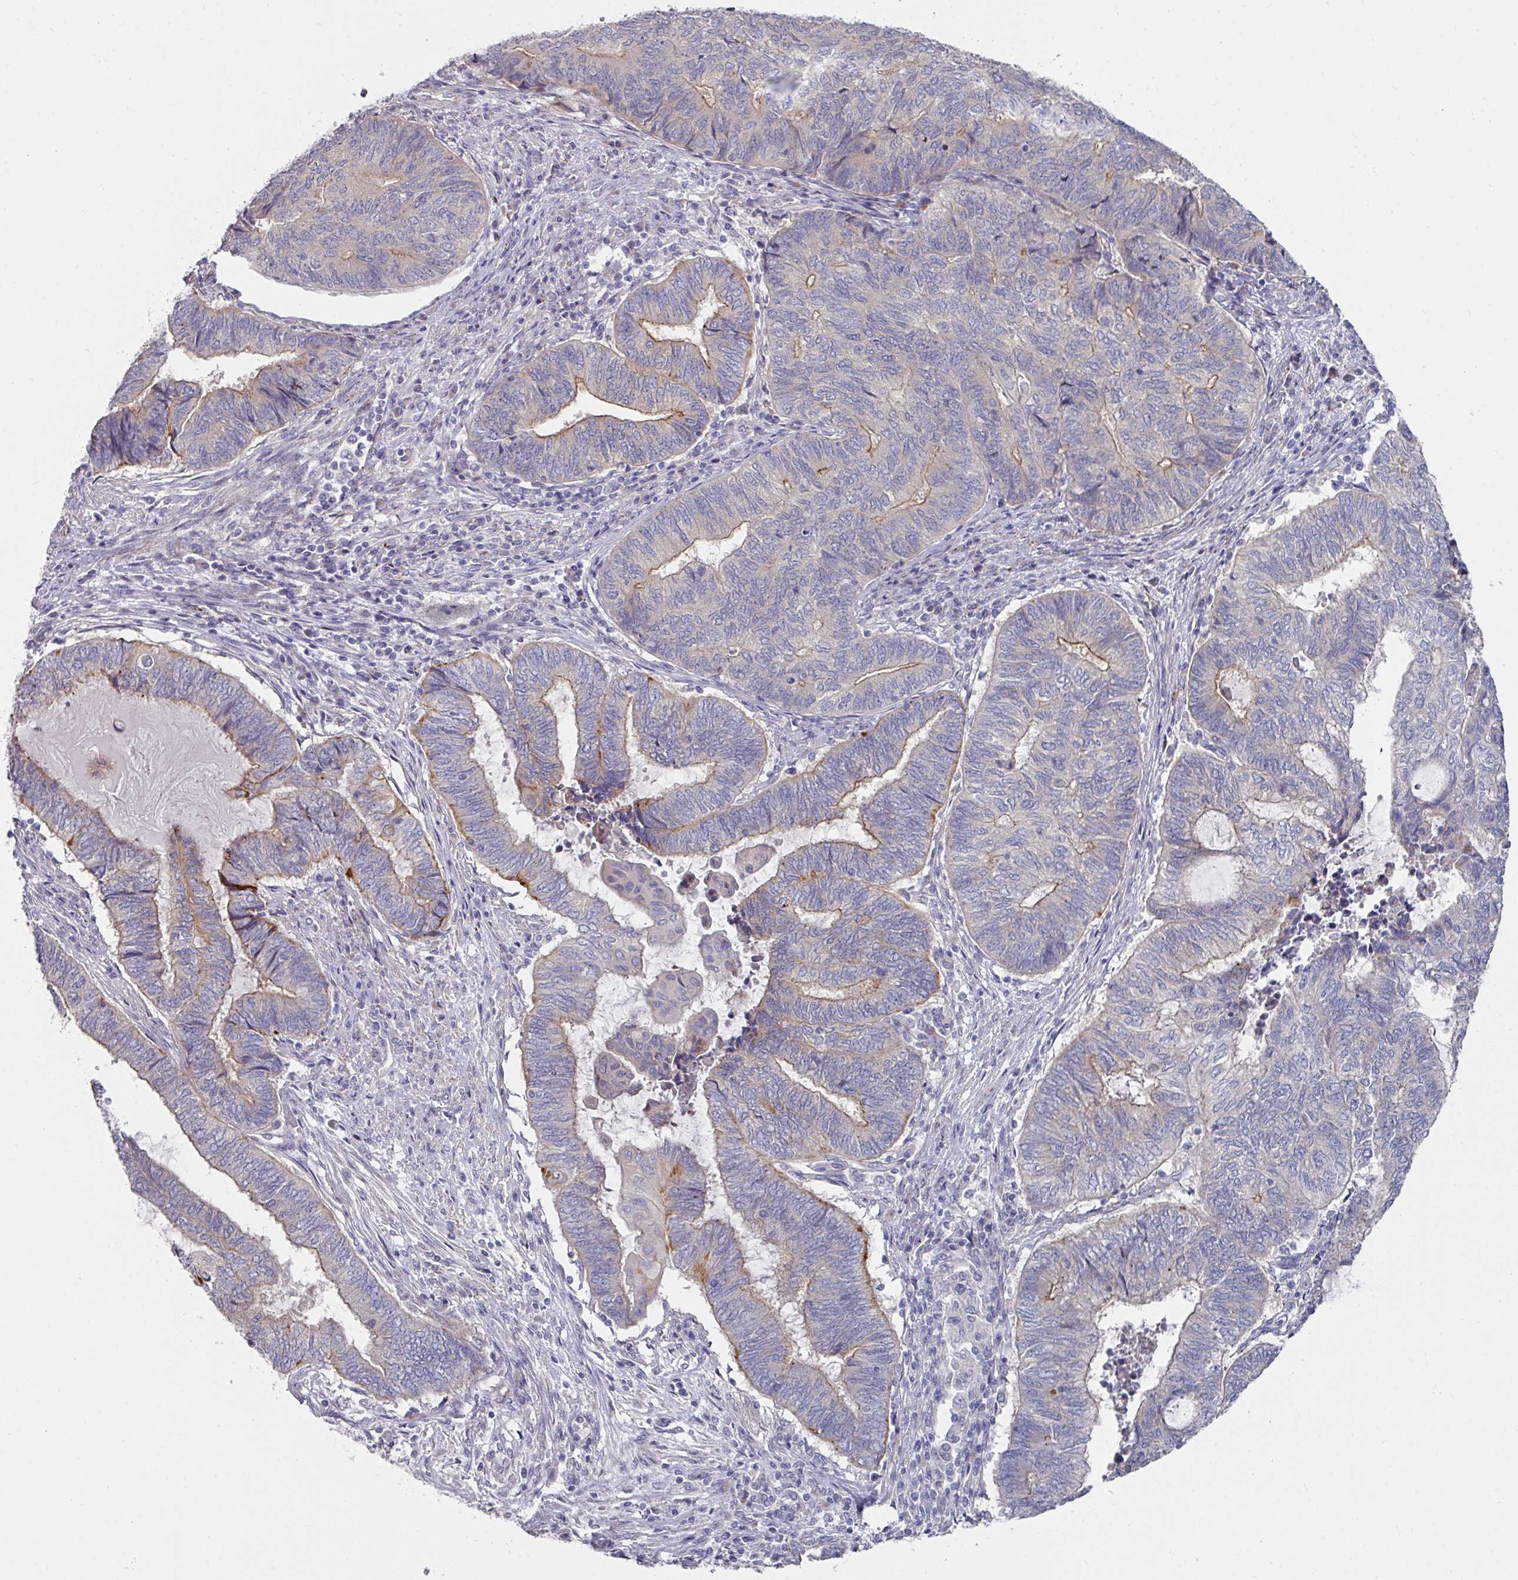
{"staining": {"intensity": "moderate", "quantity": "<25%", "location": "cytoplasmic/membranous"}, "tissue": "endometrial cancer", "cell_type": "Tumor cells", "image_type": "cancer", "snomed": [{"axis": "morphology", "description": "Adenocarcinoma, NOS"}, {"axis": "topography", "description": "Uterus"}, {"axis": "topography", "description": "Endometrium"}], "caption": "An immunohistochemistry (IHC) histopathology image of neoplastic tissue is shown. Protein staining in brown shows moderate cytoplasmic/membranous positivity in endometrial cancer within tumor cells. (Brightfield microscopy of DAB IHC at high magnification).", "gene": "NT5C1A", "patient": {"sex": "female", "age": 70}}